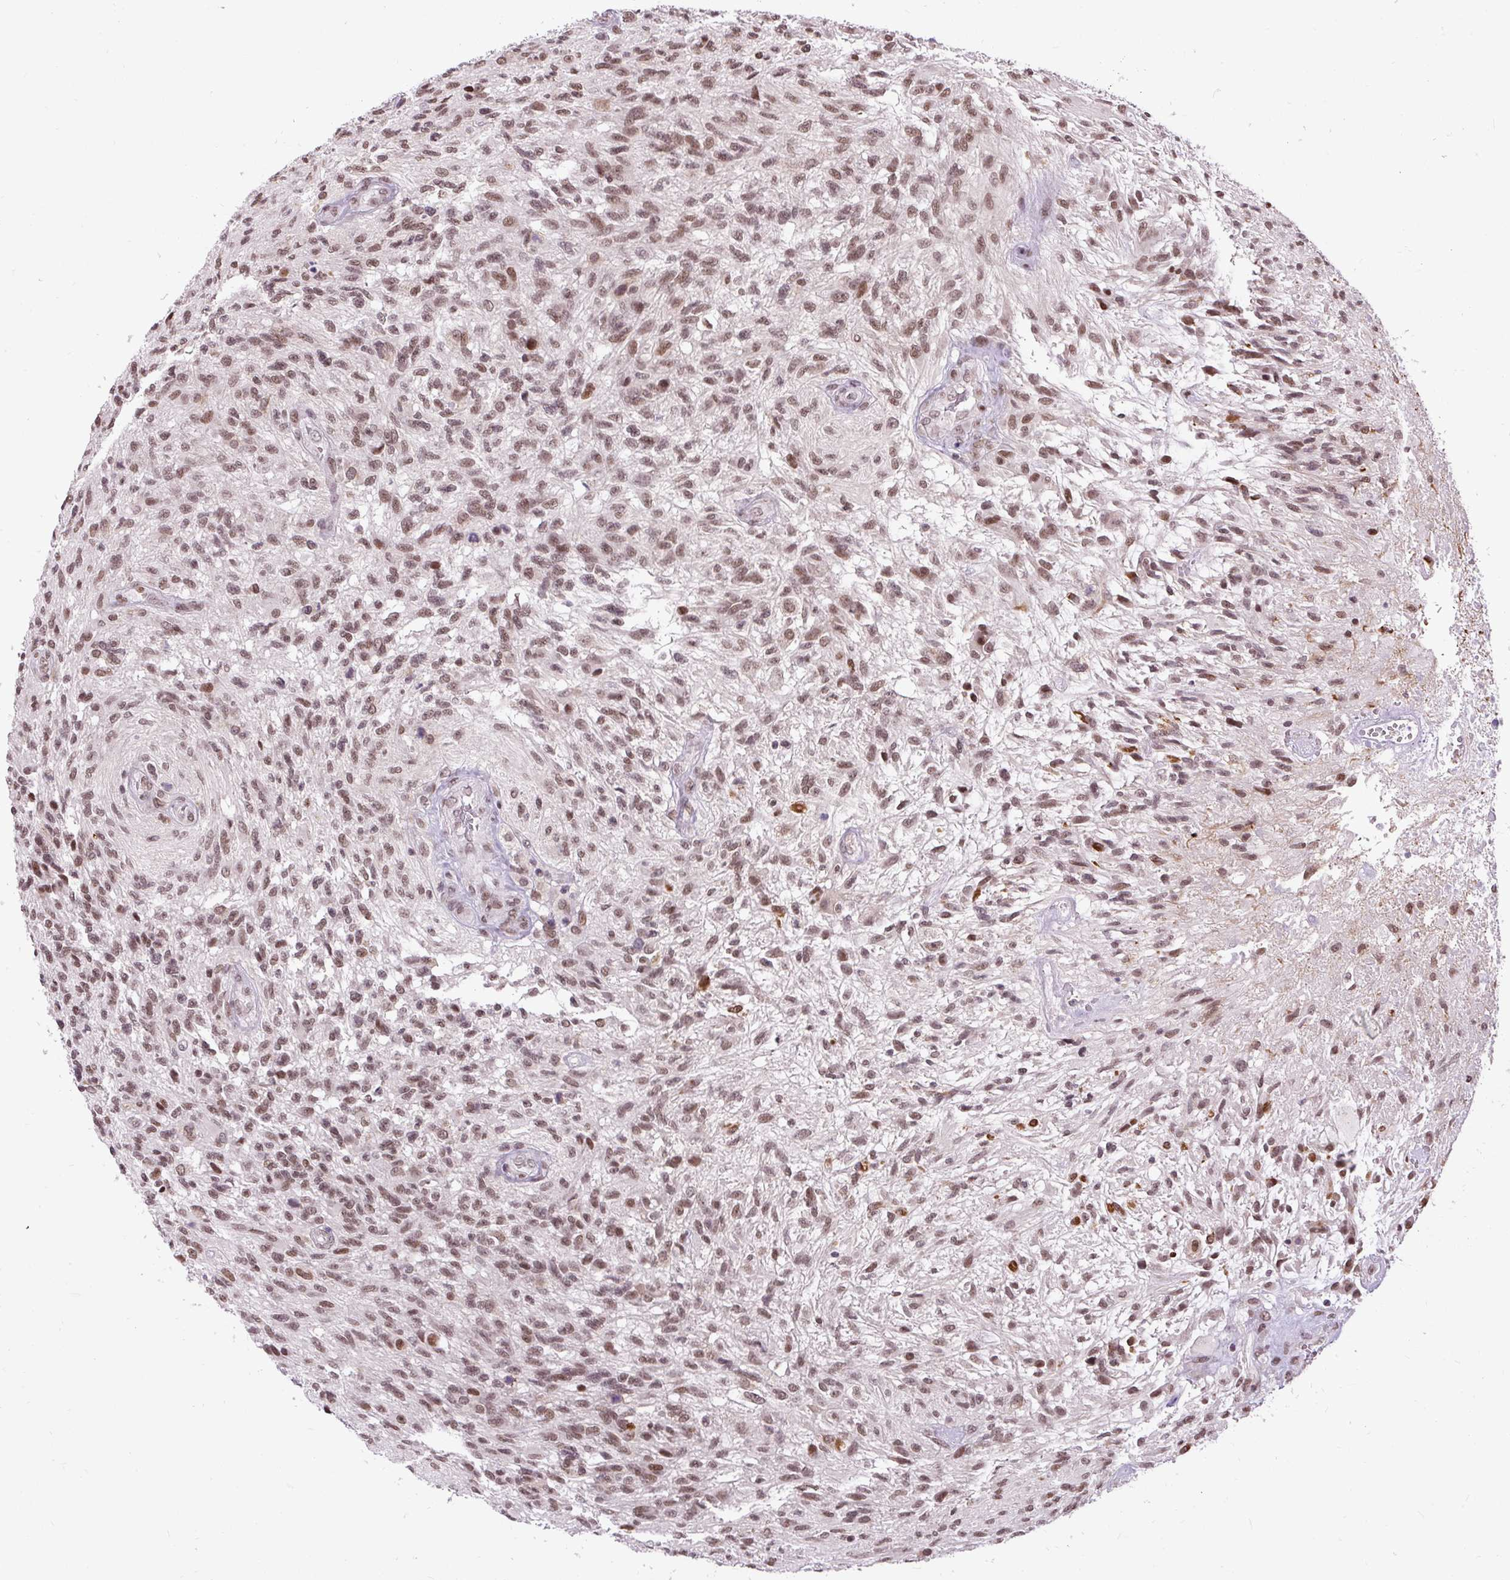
{"staining": {"intensity": "moderate", "quantity": ">75%", "location": "nuclear"}, "tissue": "glioma", "cell_type": "Tumor cells", "image_type": "cancer", "snomed": [{"axis": "morphology", "description": "Glioma, malignant, High grade"}, {"axis": "topography", "description": "Brain"}], "caption": "High-power microscopy captured an immunohistochemistry (IHC) histopathology image of malignant glioma (high-grade), revealing moderate nuclear expression in approximately >75% of tumor cells. Using DAB (brown) and hematoxylin (blue) stains, captured at high magnification using brightfield microscopy.", "gene": "ZNF672", "patient": {"sex": "male", "age": 56}}